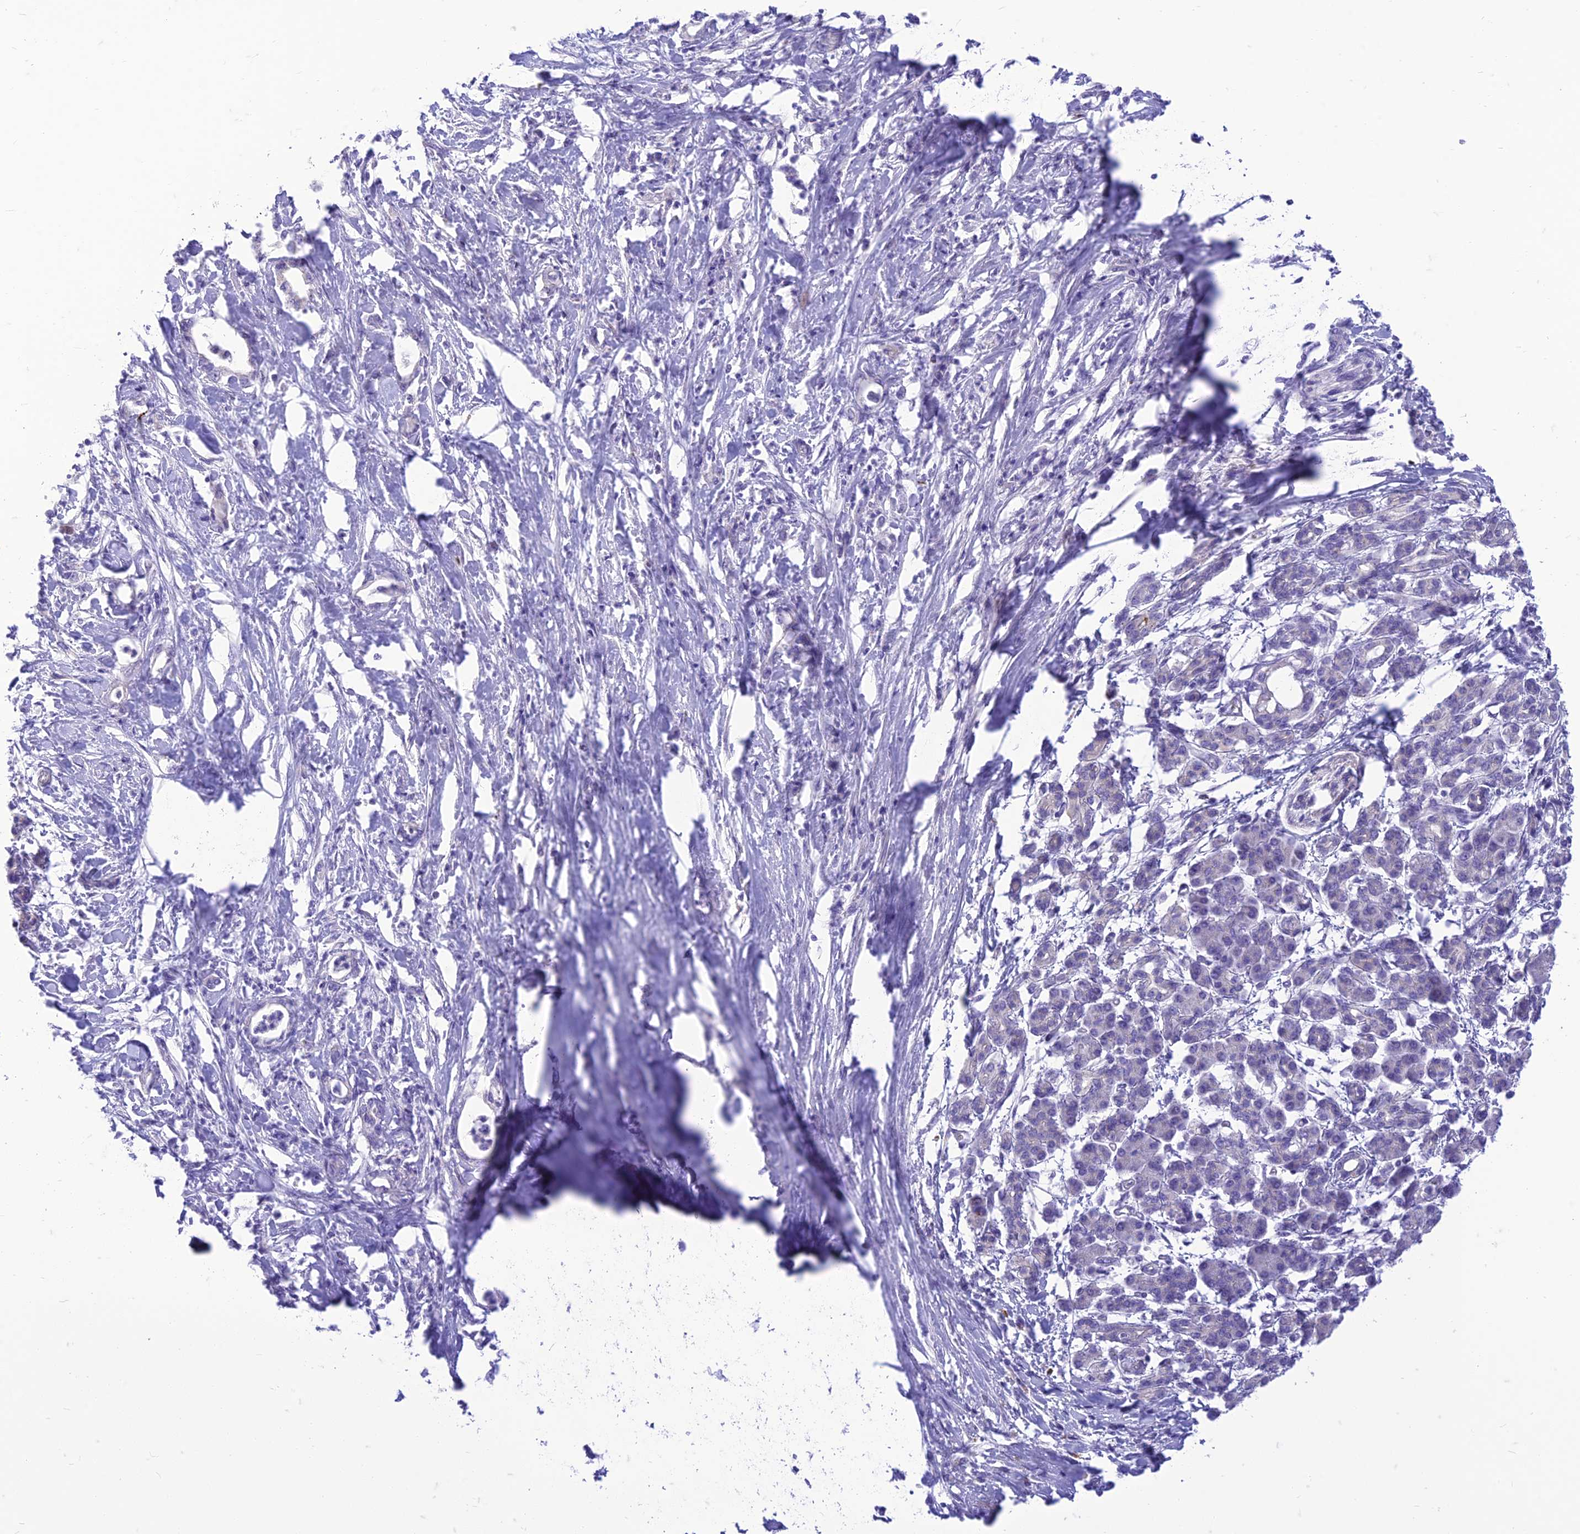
{"staining": {"intensity": "negative", "quantity": "none", "location": "none"}, "tissue": "pancreatic cancer", "cell_type": "Tumor cells", "image_type": "cancer", "snomed": [{"axis": "morphology", "description": "Normal tissue, NOS"}, {"axis": "morphology", "description": "Adenocarcinoma, NOS"}, {"axis": "topography", "description": "Pancreas"}], "caption": "Immunohistochemistry of human pancreatic cancer displays no staining in tumor cells. The staining was performed using DAB to visualize the protein expression in brown, while the nuclei were stained in blue with hematoxylin (Magnification: 20x).", "gene": "DHDH", "patient": {"sex": "female", "age": 55}}